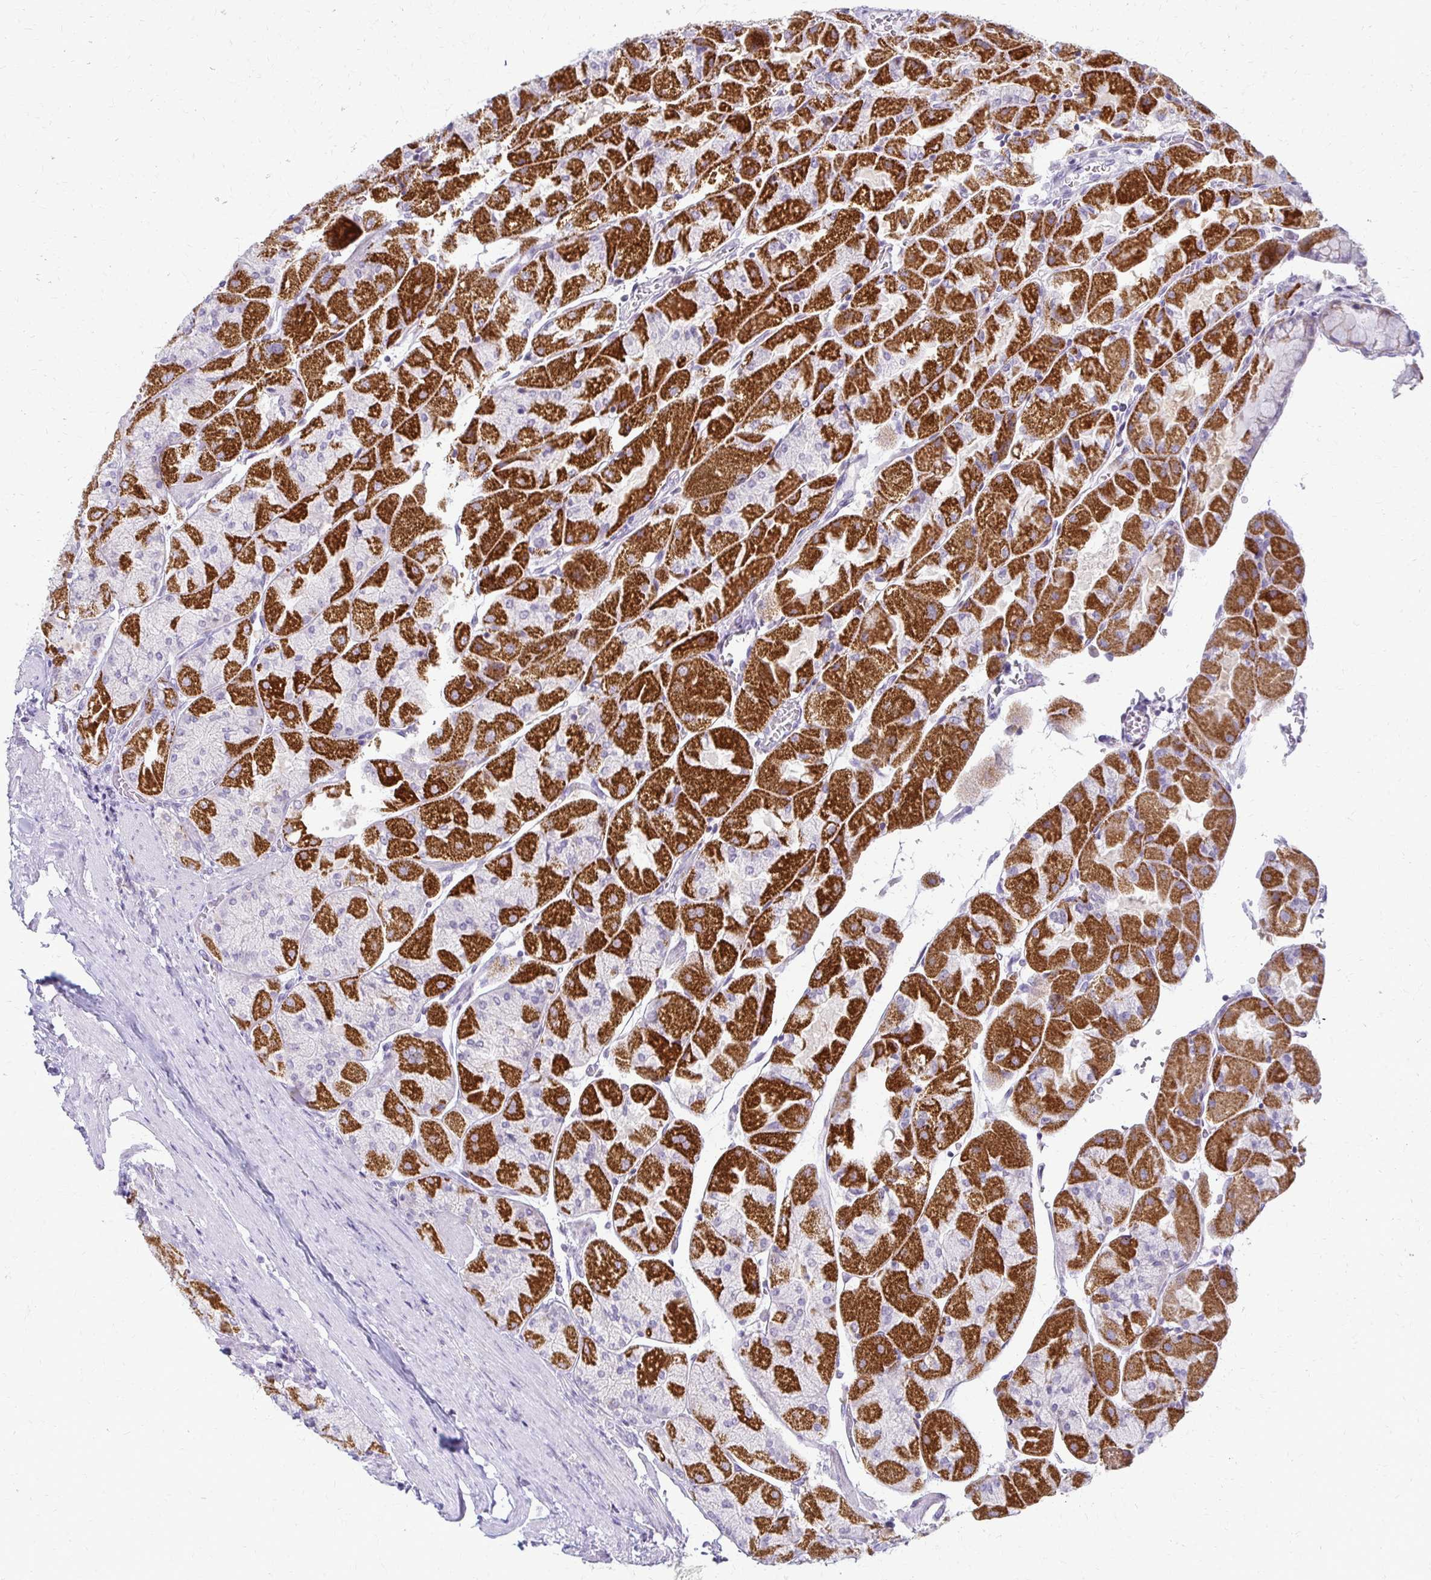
{"staining": {"intensity": "strong", "quantity": "25%-75%", "location": "cytoplasmic/membranous"}, "tissue": "stomach", "cell_type": "Glandular cells", "image_type": "normal", "snomed": [{"axis": "morphology", "description": "Normal tissue, NOS"}, {"axis": "topography", "description": "Stomach"}], "caption": "Stomach stained for a protein (brown) demonstrates strong cytoplasmic/membranous positive staining in about 25%-75% of glandular cells.", "gene": "FCGR2A", "patient": {"sex": "female", "age": 61}}